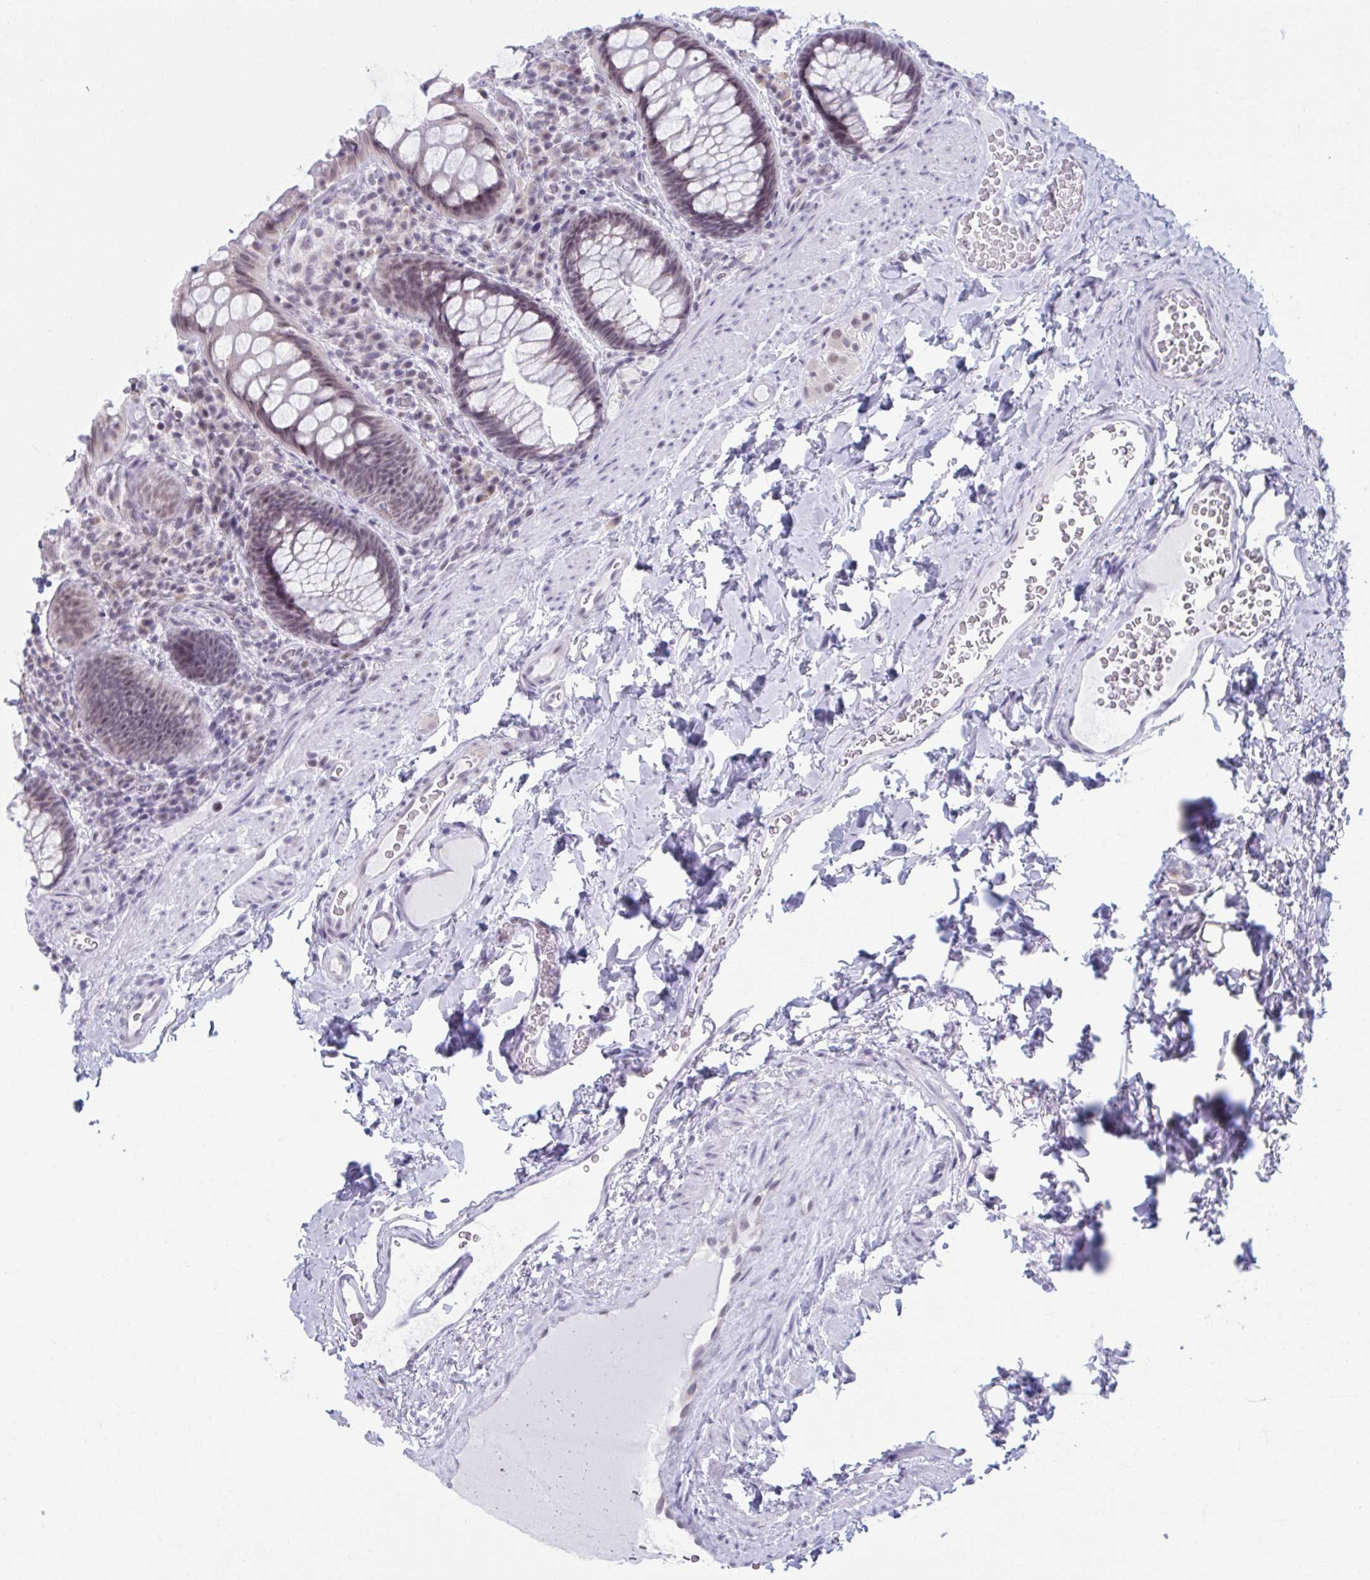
{"staining": {"intensity": "weak", "quantity": "25%-75%", "location": "nuclear"}, "tissue": "rectum", "cell_type": "Glandular cells", "image_type": "normal", "snomed": [{"axis": "morphology", "description": "Normal tissue, NOS"}, {"axis": "topography", "description": "Rectum"}], "caption": "Protein expression analysis of benign human rectum reveals weak nuclear staining in approximately 25%-75% of glandular cells.", "gene": "CCDC105", "patient": {"sex": "female", "age": 69}}